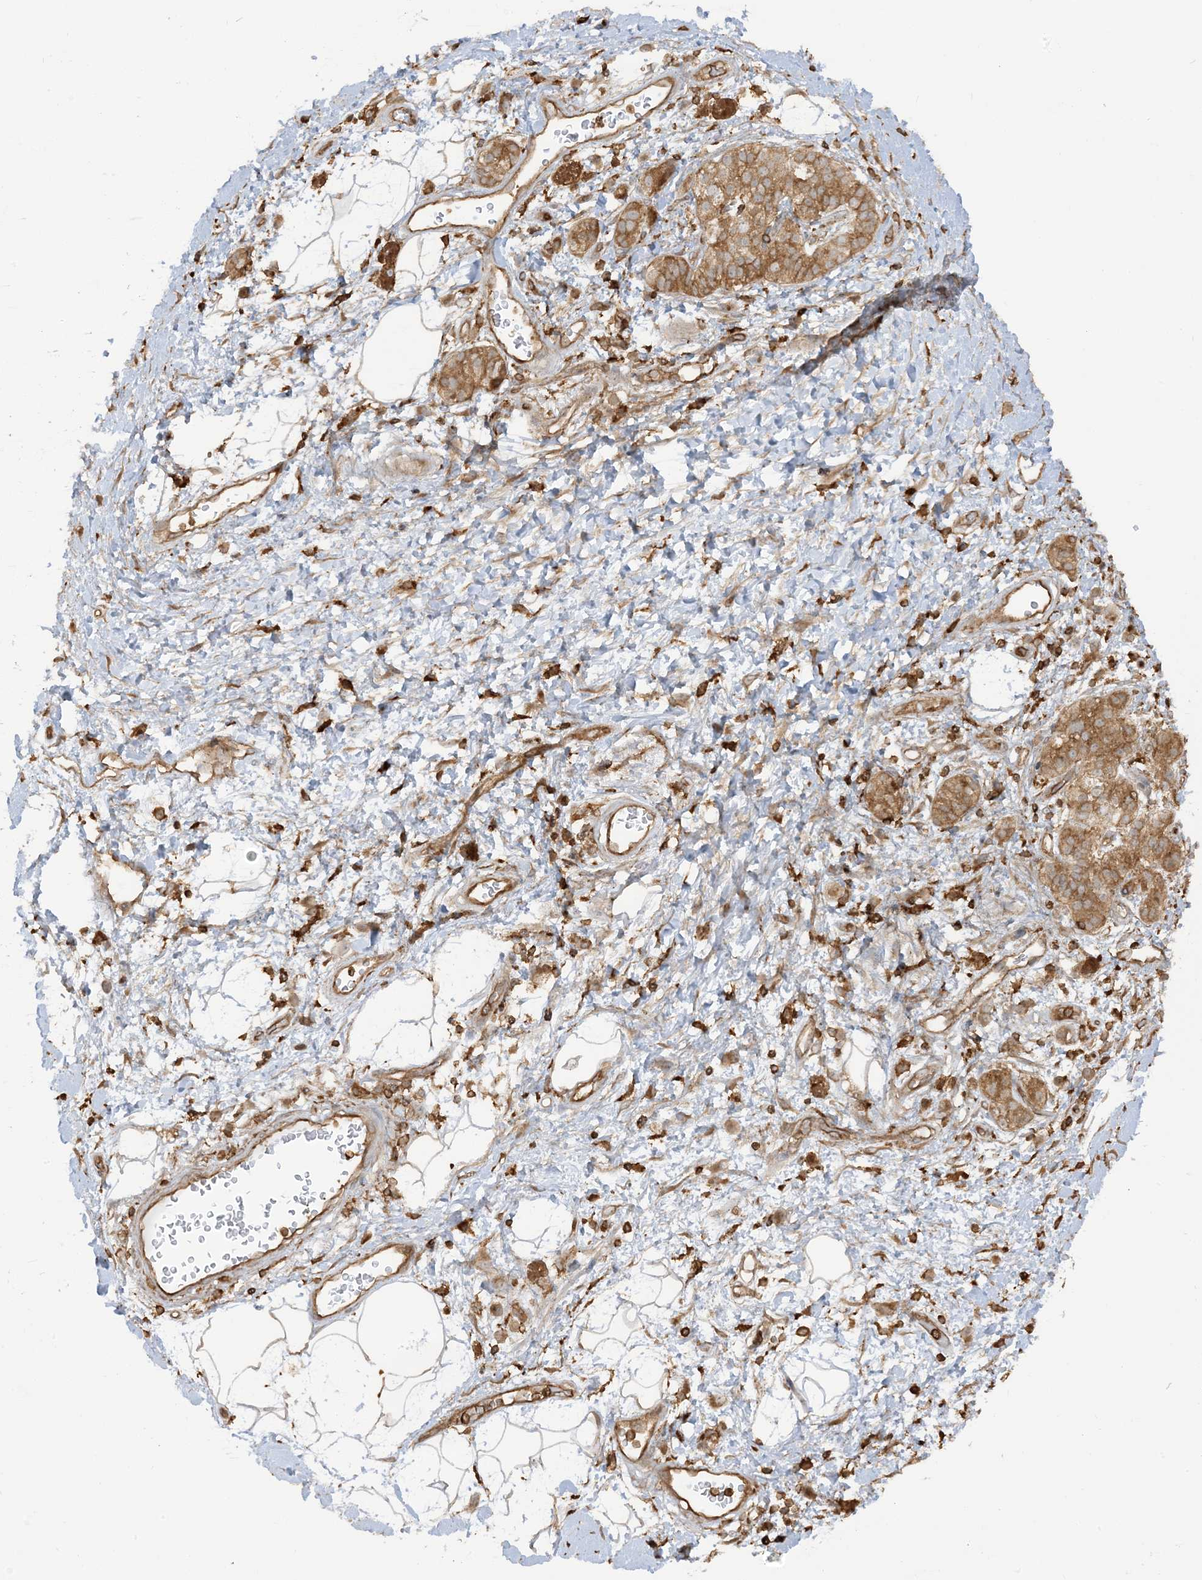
{"staining": {"intensity": "negative", "quantity": "none", "location": "none"}, "tissue": "adipose tissue", "cell_type": "Adipocytes", "image_type": "normal", "snomed": [{"axis": "morphology", "description": "Normal tissue, NOS"}, {"axis": "morphology", "description": "Adenocarcinoma, NOS"}, {"axis": "topography", "description": "Duodenum"}, {"axis": "topography", "description": "Peripheral nerve tissue"}], "caption": "DAB (3,3'-diaminobenzidine) immunohistochemical staining of unremarkable human adipose tissue demonstrates no significant positivity in adipocytes.", "gene": "CAPZB", "patient": {"sex": "female", "age": 60}}